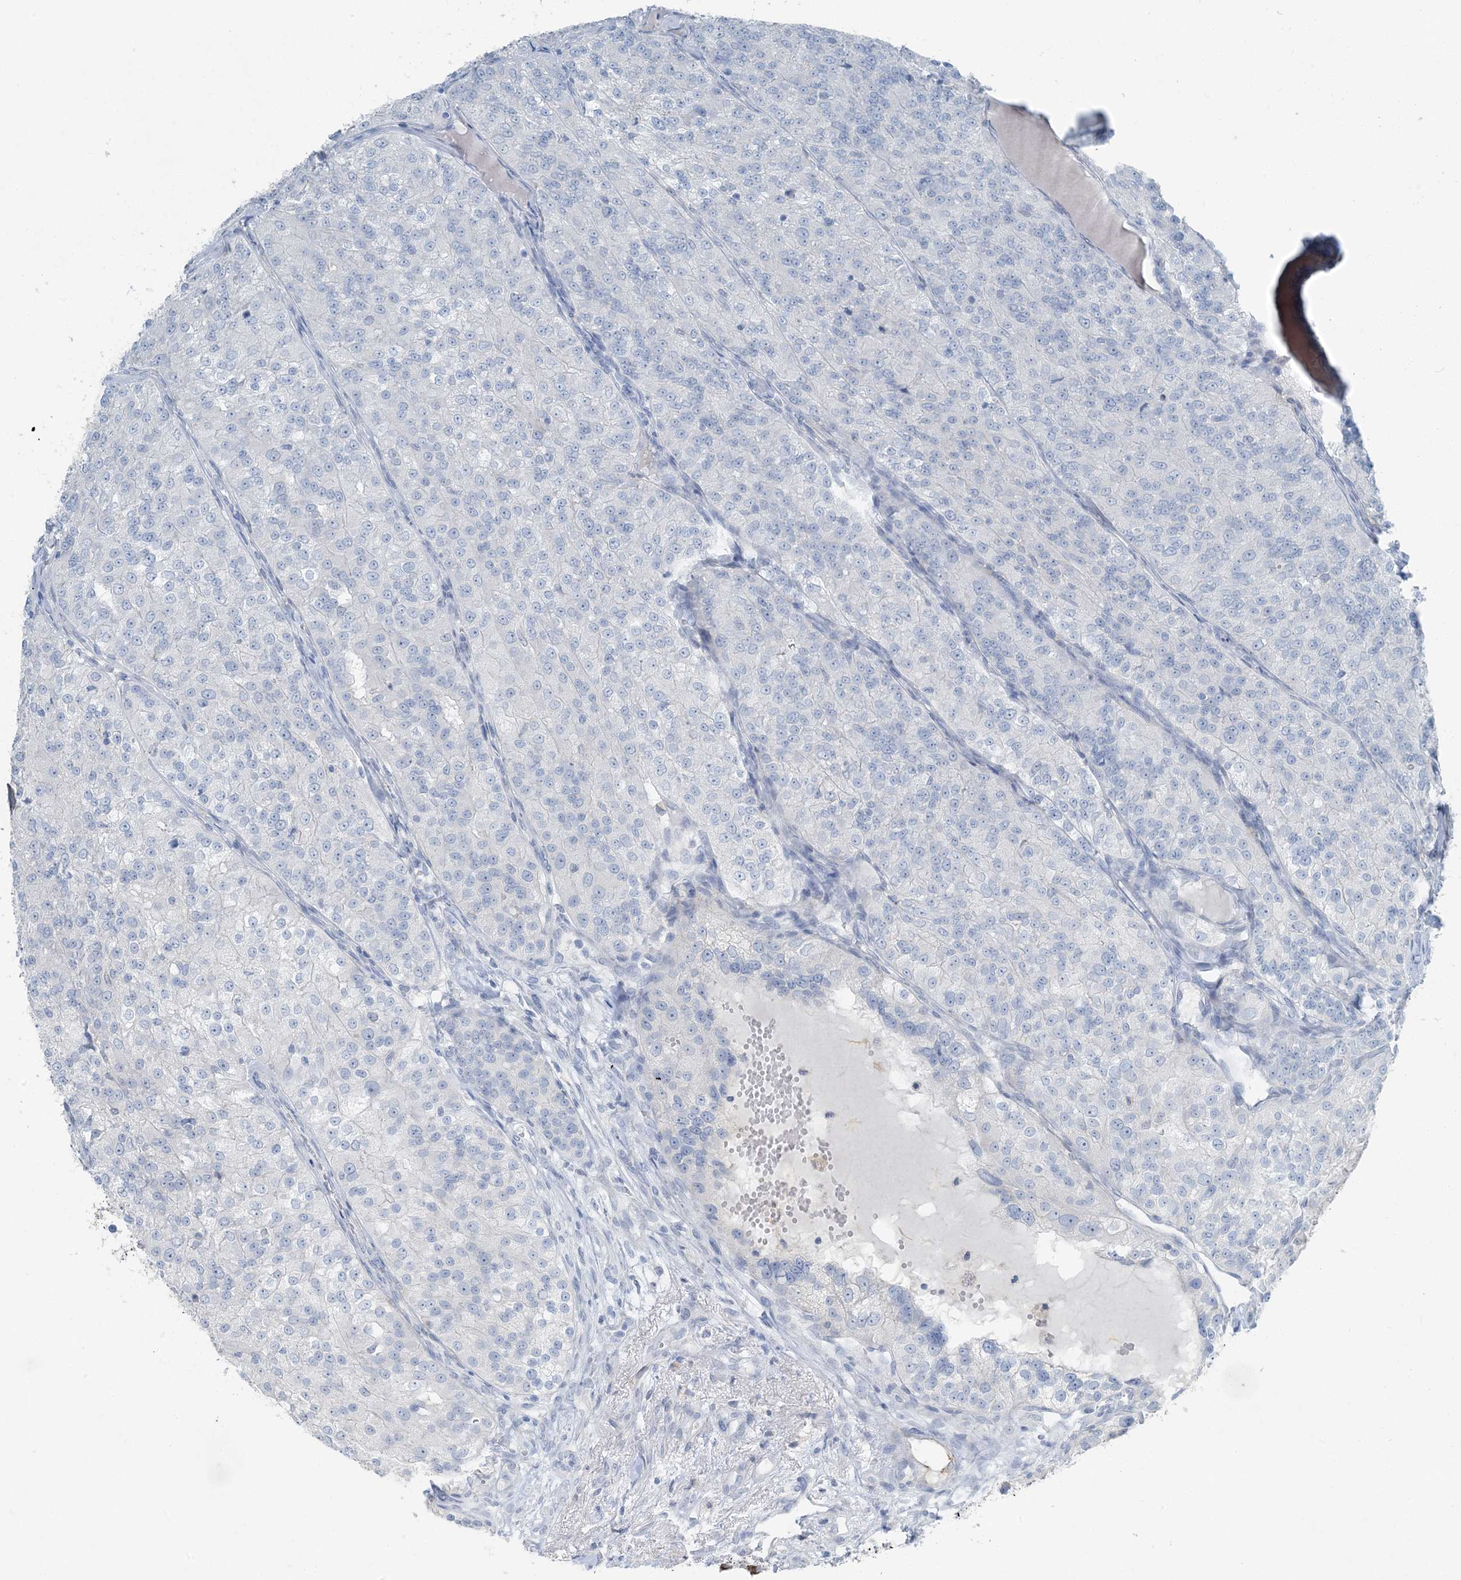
{"staining": {"intensity": "negative", "quantity": "none", "location": "none"}, "tissue": "renal cancer", "cell_type": "Tumor cells", "image_type": "cancer", "snomed": [{"axis": "morphology", "description": "Adenocarcinoma, NOS"}, {"axis": "topography", "description": "Kidney"}], "caption": "Human renal cancer stained for a protein using immunohistochemistry shows no expression in tumor cells.", "gene": "PGM5", "patient": {"sex": "female", "age": 63}}